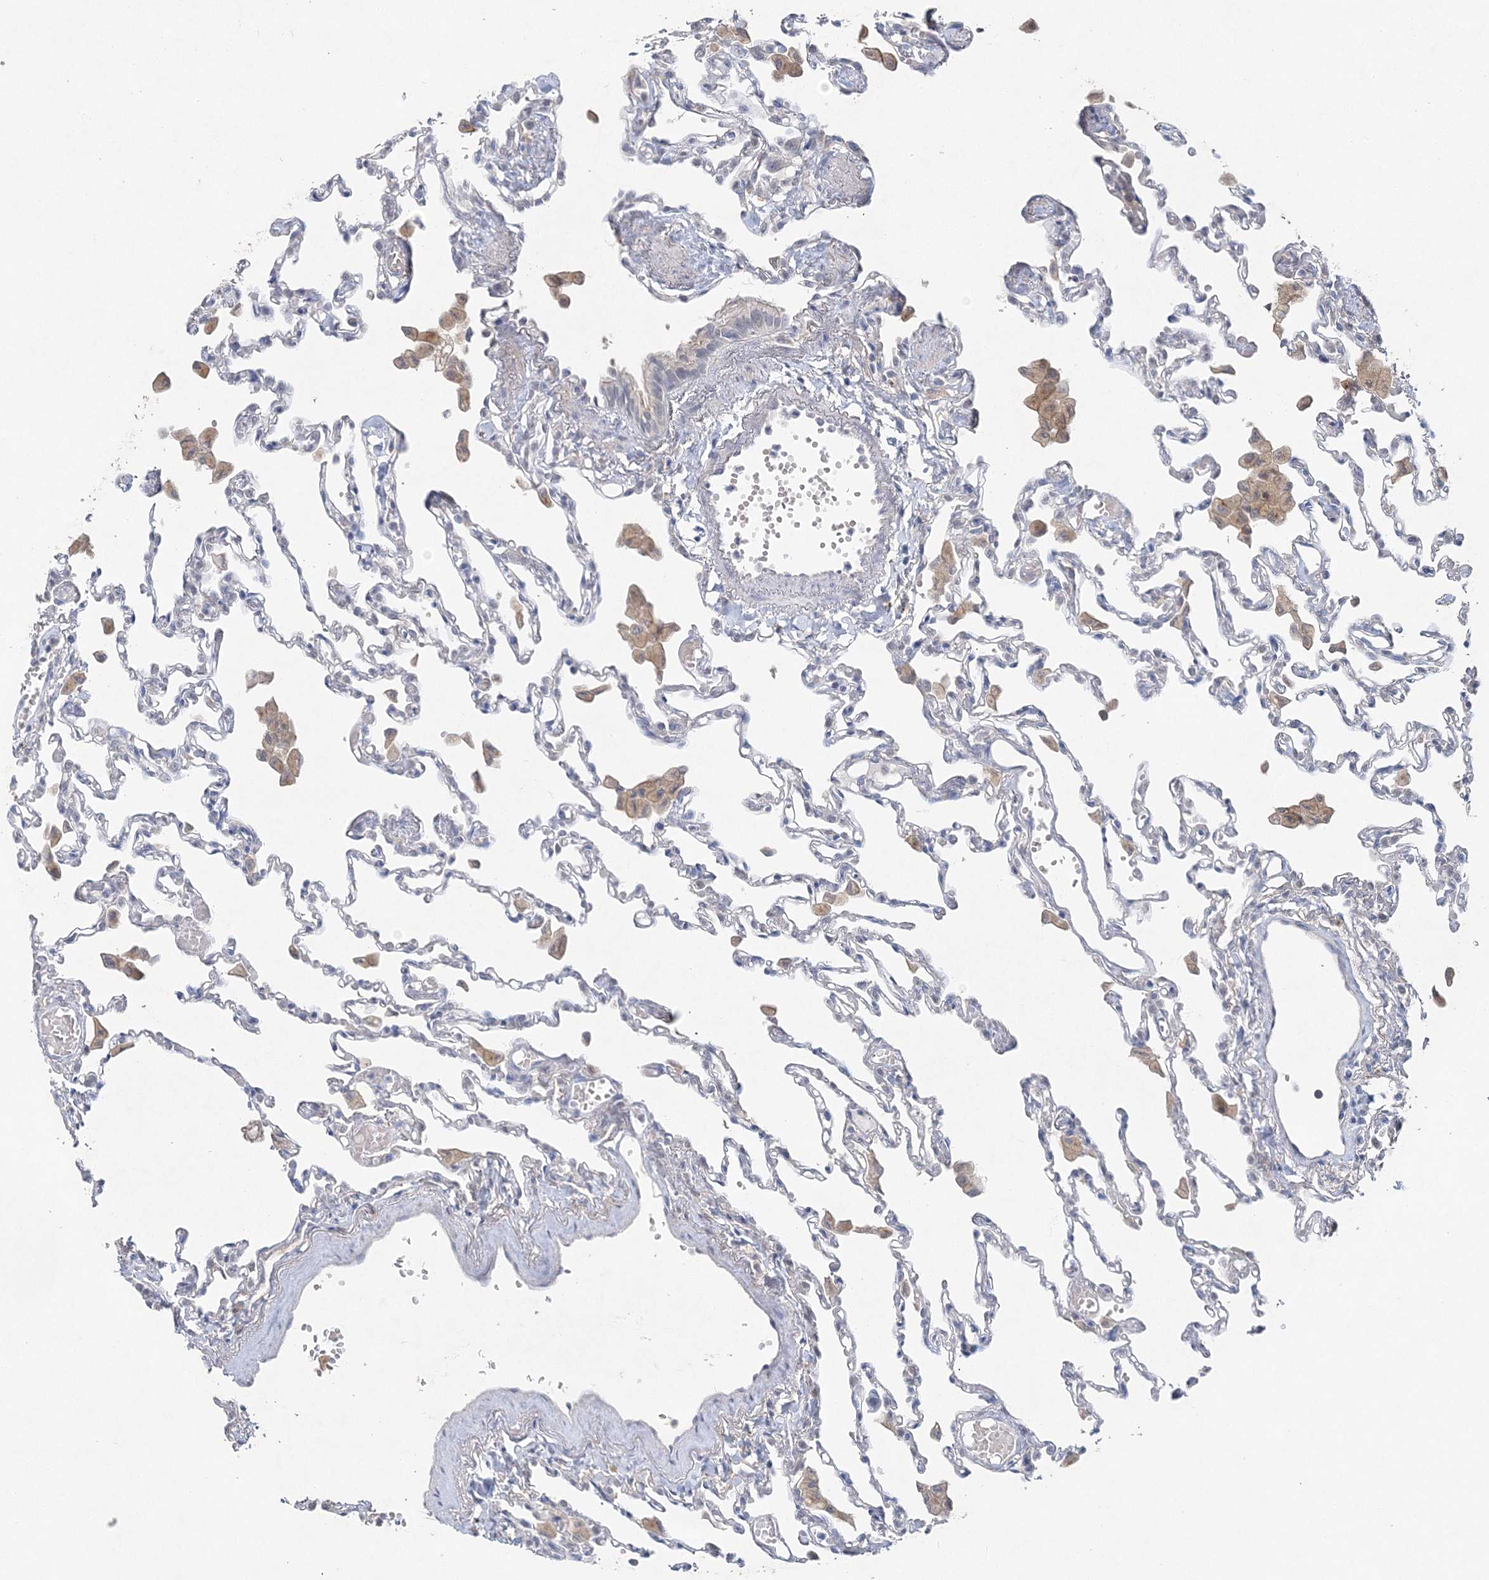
{"staining": {"intensity": "negative", "quantity": "none", "location": "none"}, "tissue": "lung", "cell_type": "Alveolar cells", "image_type": "normal", "snomed": [{"axis": "morphology", "description": "Normal tissue, NOS"}, {"axis": "topography", "description": "Bronchus"}, {"axis": "topography", "description": "Lung"}], "caption": "Immunohistochemical staining of benign lung reveals no significant positivity in alveolar cells. Brightfield microscopy of immunohistochemistry (IHC) stained with DAB (brown) and hematoxylin (blue), captured at high magnification.", "gene": "MAT2B", "patient": {"sex": "female", "age": 49}}